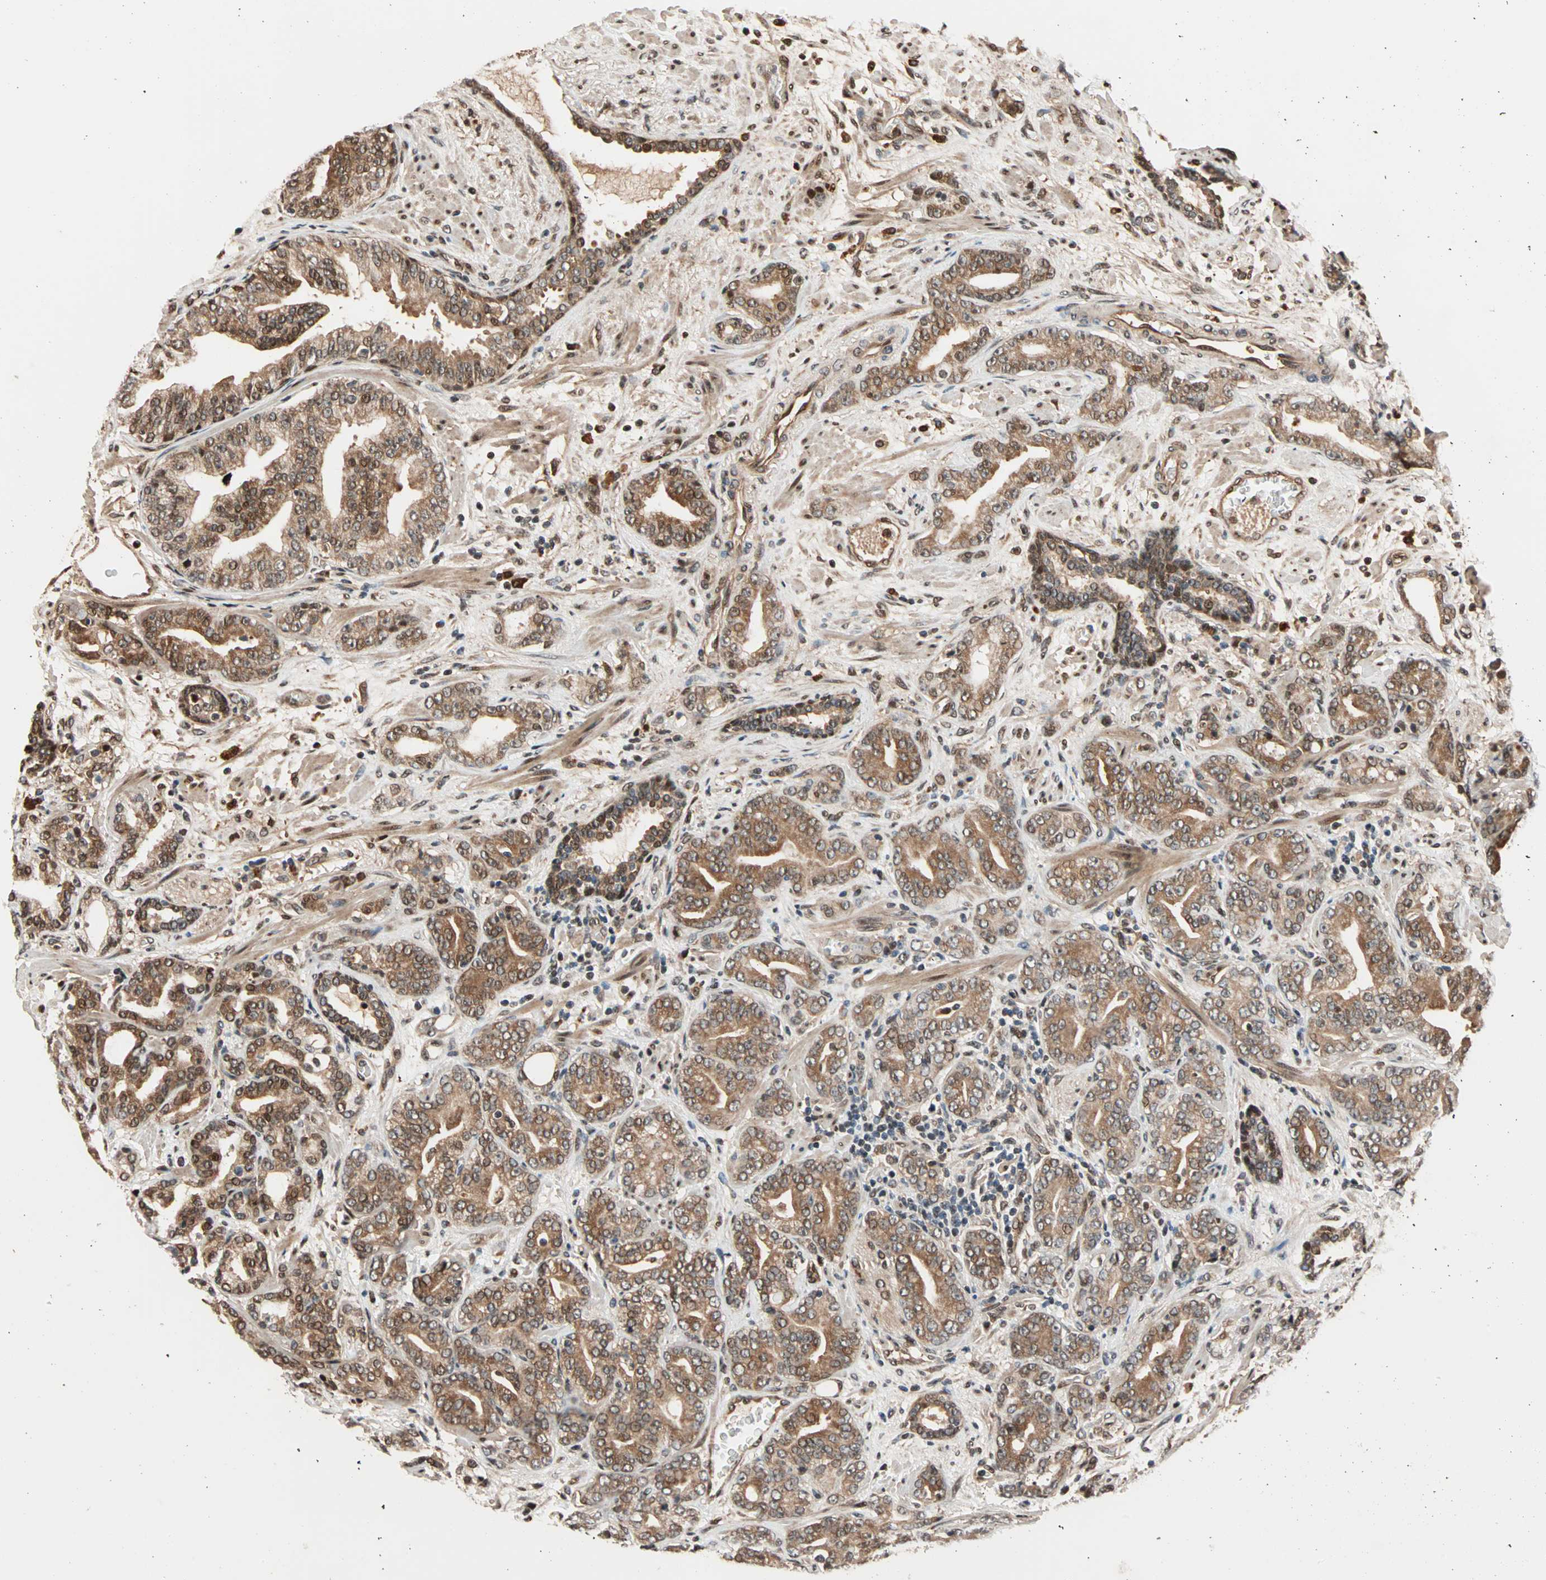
{"staining": {"intensity": "moderate", "quantity": ">75%", "location": "cytoplasmic/membranous,nuclear"}, "tissue": "prostate cancer", "cell_type": "Tumor cells", "image_type": "cancer", "snomed": [{"axis": "morphology", "description": "Adenocarcinoma, Low grade"}, {"axis": "topography", "description": "Prostate"}], "caption": "Immunohistochemical staining of human prostate cancer shows medium levels of moderate cytoplasmic/membranous and nuclear positivity in approximately >75% of tumor cells.", "gene": "HECW1", "patient": {"sex": "male", "age": 63}}